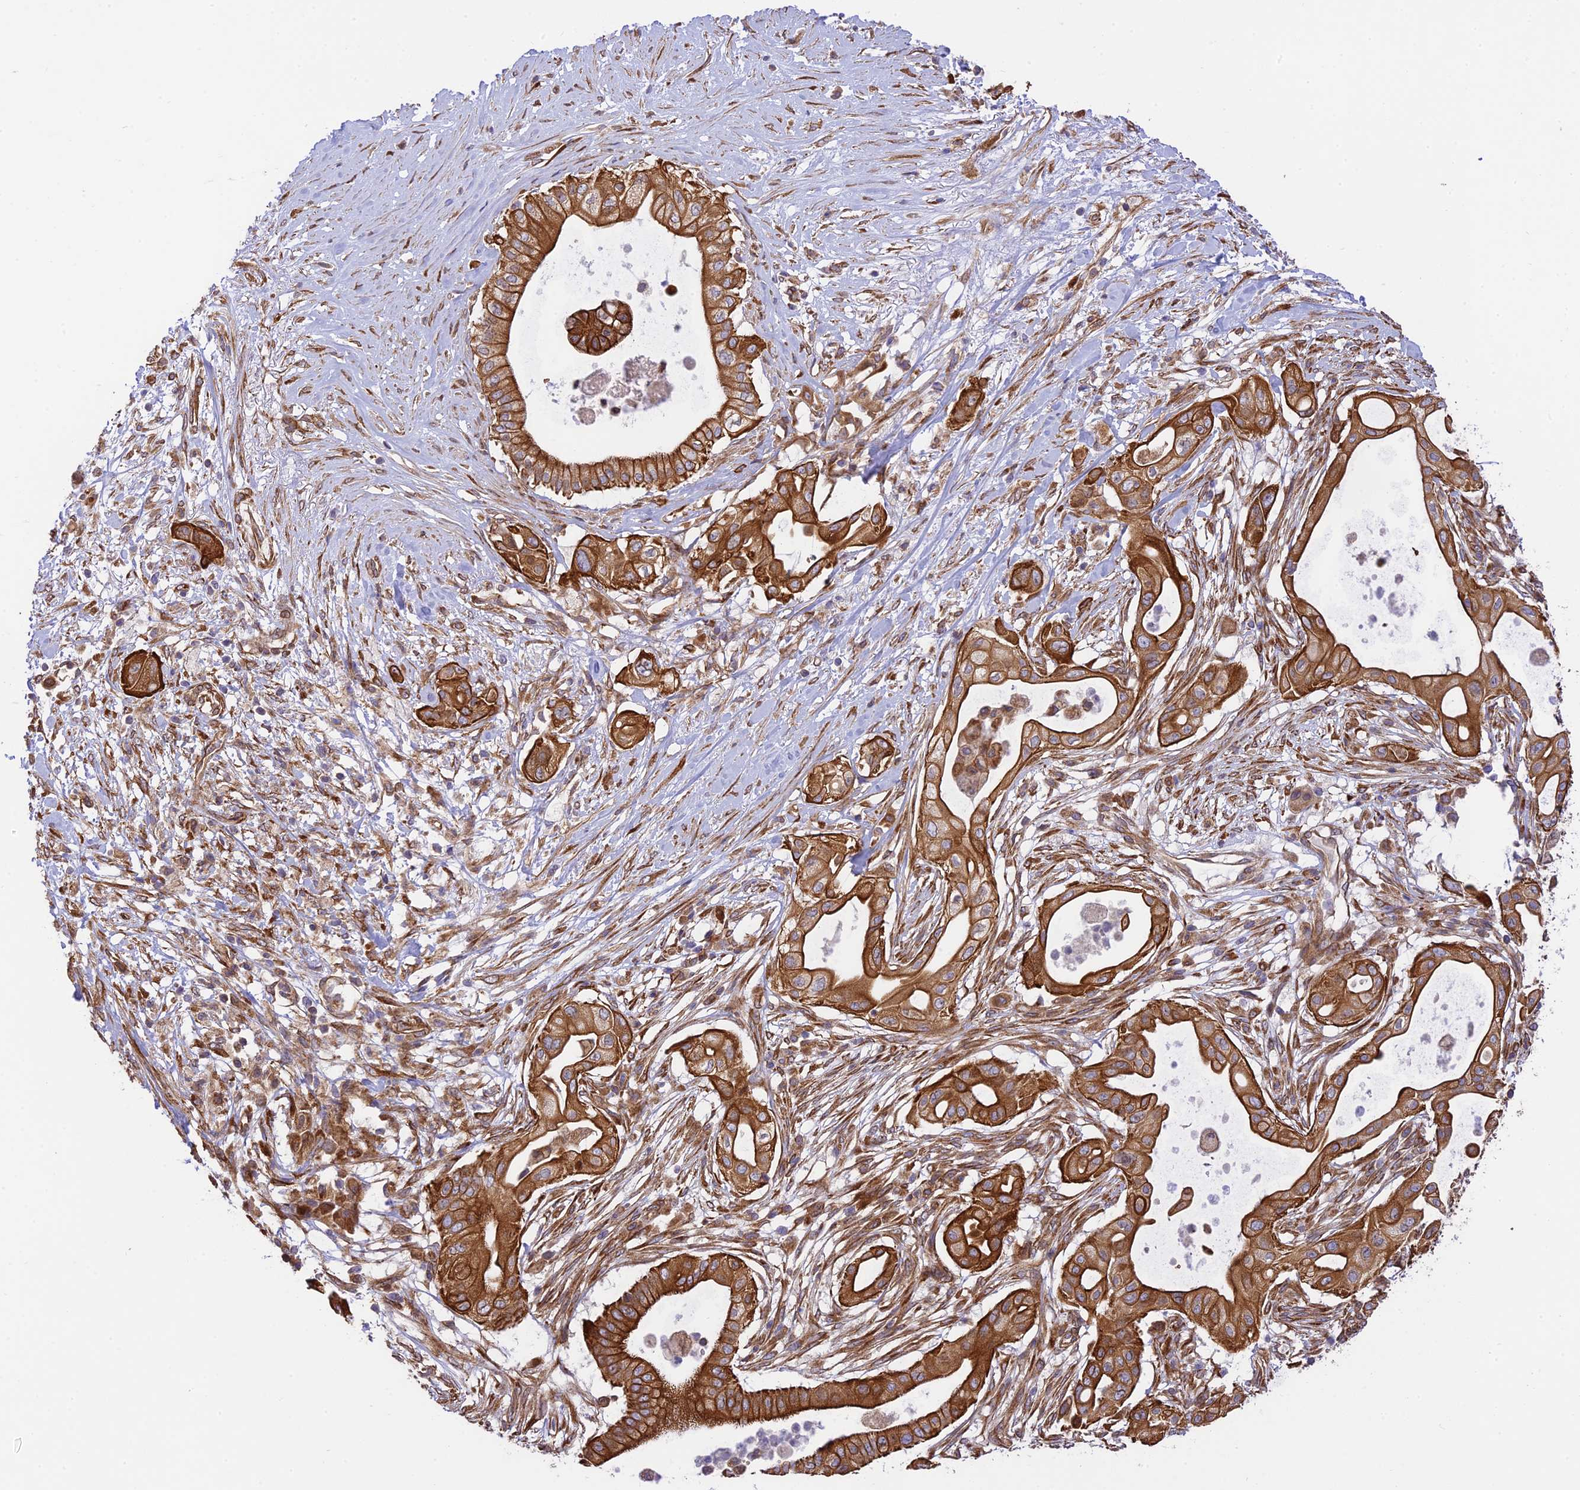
{"staining": {"intensity": "strong", "quantity": ">75%", "location": "cytoplasmic/membranous"}, "tissue": "pancreatic cancer", "cell_type": "Tumor cells", "image_type": "cancer", "snomed": [{"axis": "morphology", "description": "Adenocarcinoma, NOS"}, {"axis": "topography", "description": "Pancreas"}], "caption": "Immunohistochemistry (IHC) (DAB) staining of pancreatic adenocarcinoma reveals strong cytoplasmic/membranous protein expression in about >75% of tumor cells. (DAB = brown stain, brightfield microscopy at high magnification).", "gene": "EXOC3L4", "patient": {"sex": "male", "age": 68}}